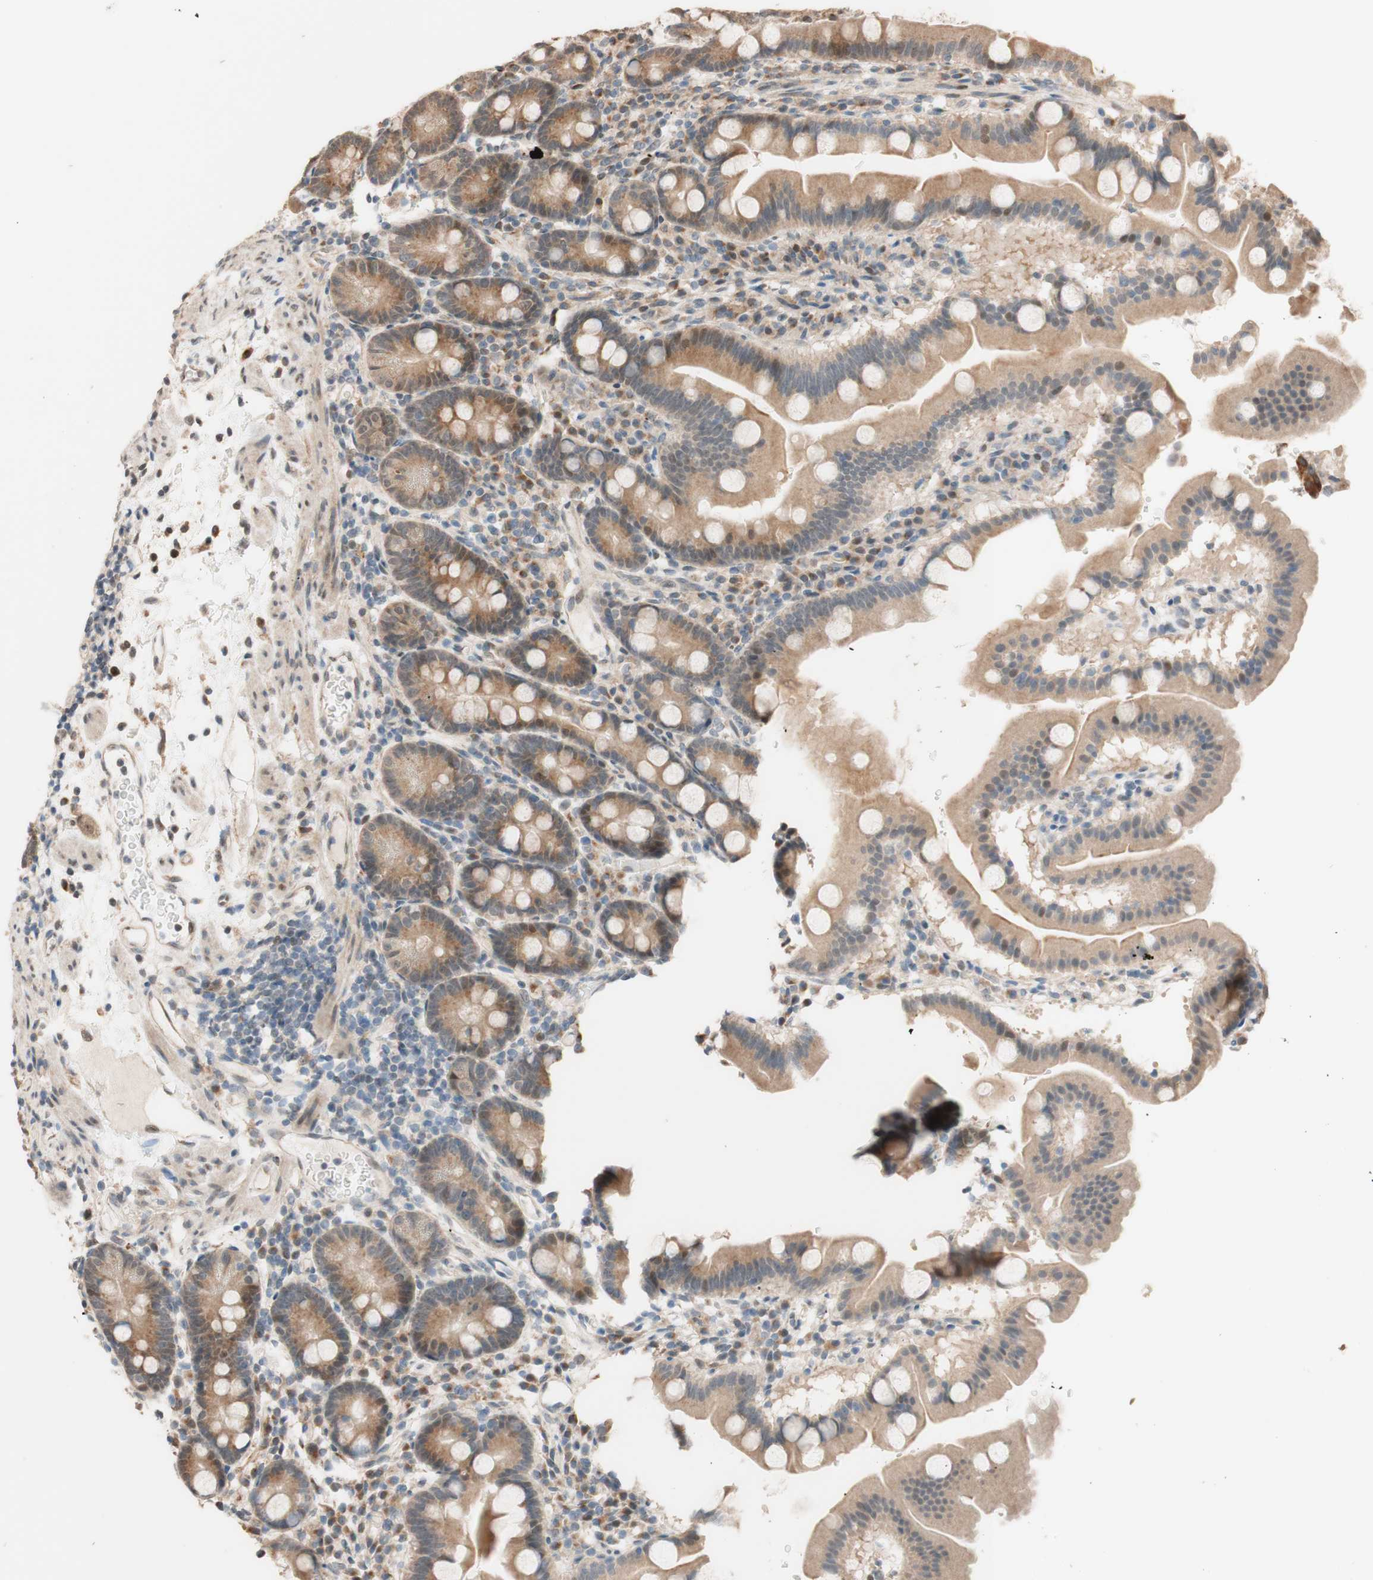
{"staining": {"intensity": "moderate", "quantity": ">75%", "location": "cytoplasmic/membranous"}, "tissue": "duodenum", "cell_type": "Glandular cells", "image_type": "normal", "snomed": [{"axis": "morphology", "description": "Normal tissue, NOS"}, {"axis": "topography", "description": "Duodenum"}], "caption": "Brown immunohistochemical staining in normal duodenum displays moderate cytoplasmic/membranous staining in approximately >75% of glandular cells. The protein is shown in brown color, while the nuclei are stained blue.", "gene": "CCNC", "patient": {"sex": "male", "age": 50}}